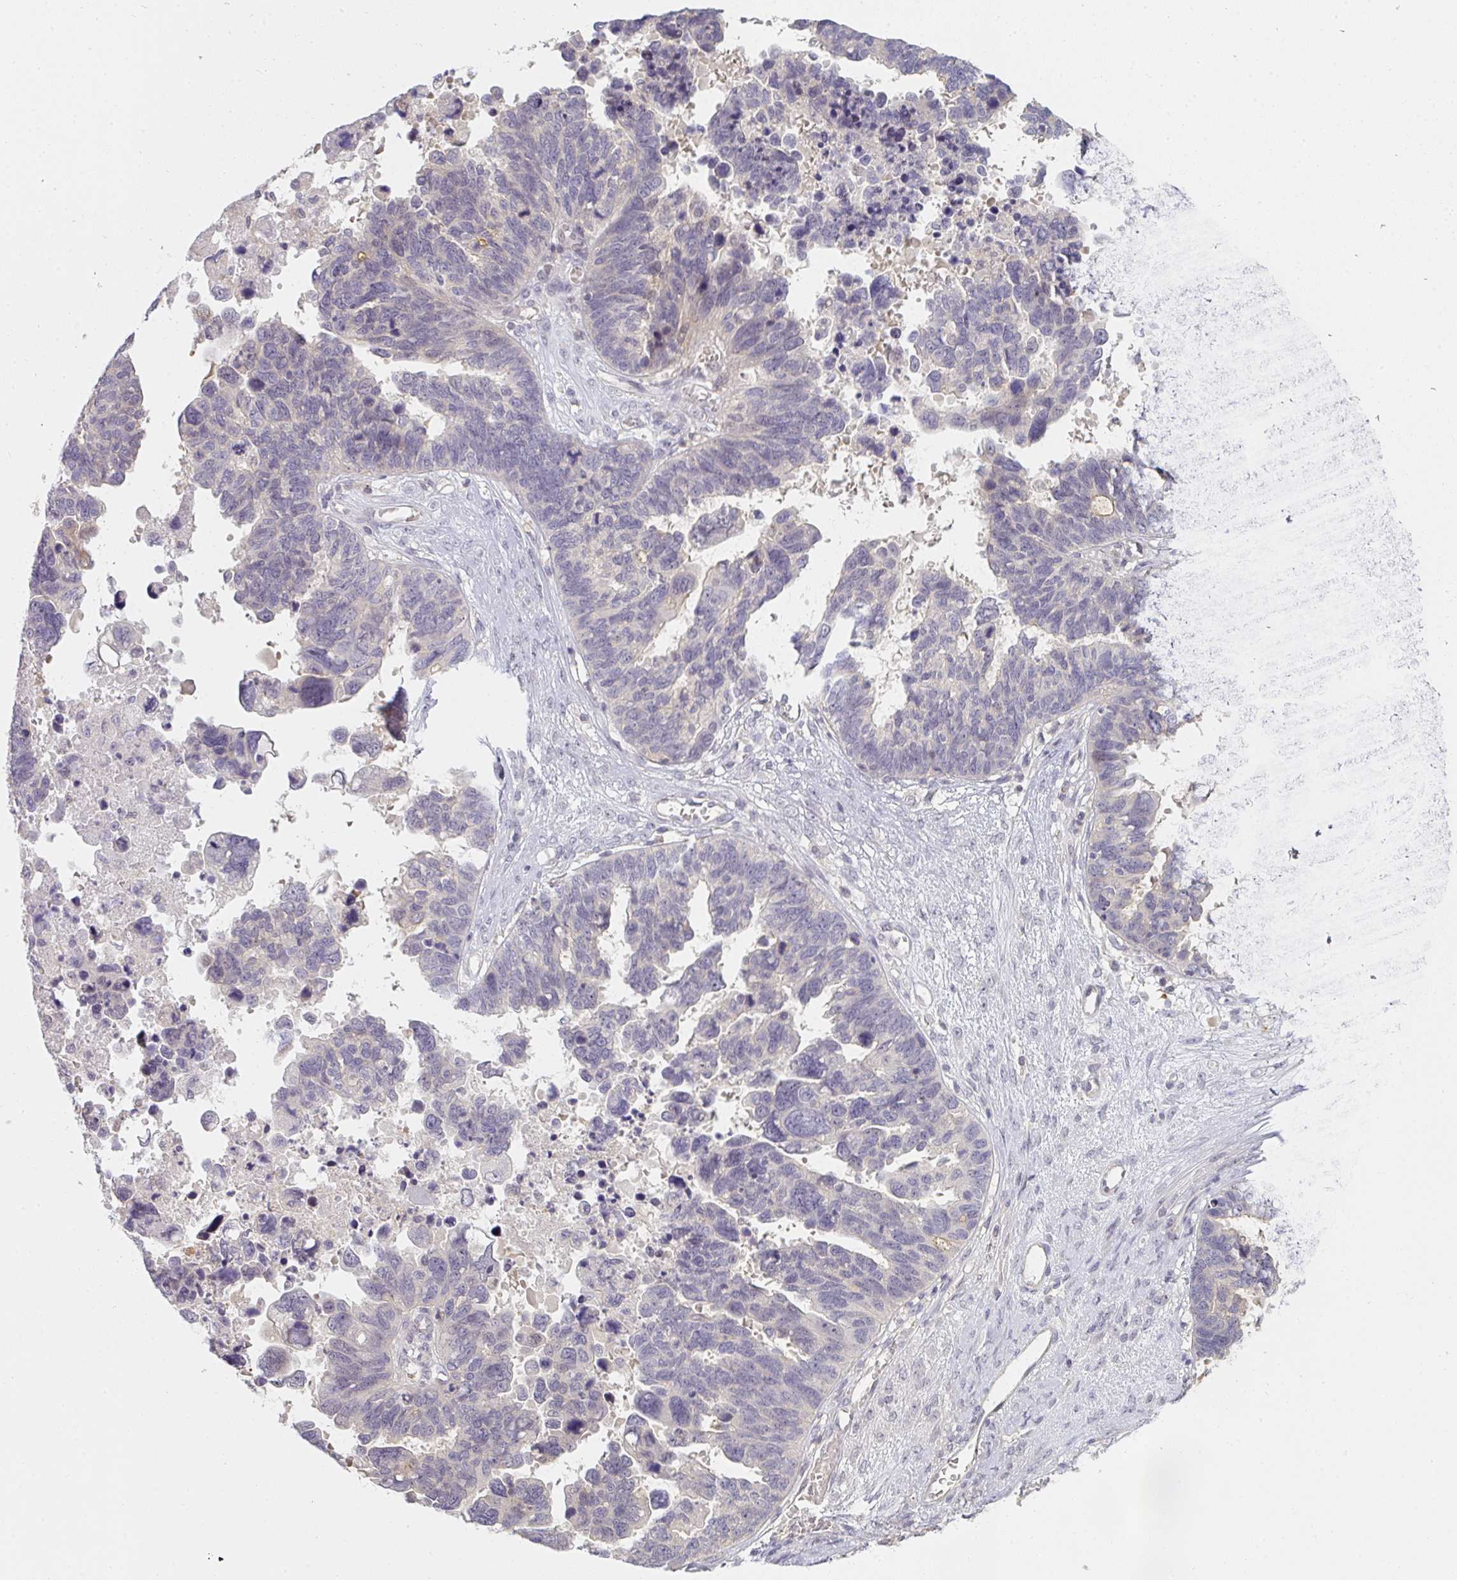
{"staining": {"intensity": "weak", "quantity": "<25%", "location": "cytoplasmic/membranous"}, "tissue": "ovarian cancer", "cell_type": "Tumor cells", "image_type": "cancer", "snomed": [{"axis": "morphology", "description": "Cystadenocarcinoma, serous, NOS"}, {"axis": "topography", "description": "Ovary"}], "caption": "Ovarian cancer (serous cystadenocarcinoma) stained for a protein using IHC displays no expression tumor cells.", "gene": "GSDMB", "patient": {"sex": "female", "age": 60}}